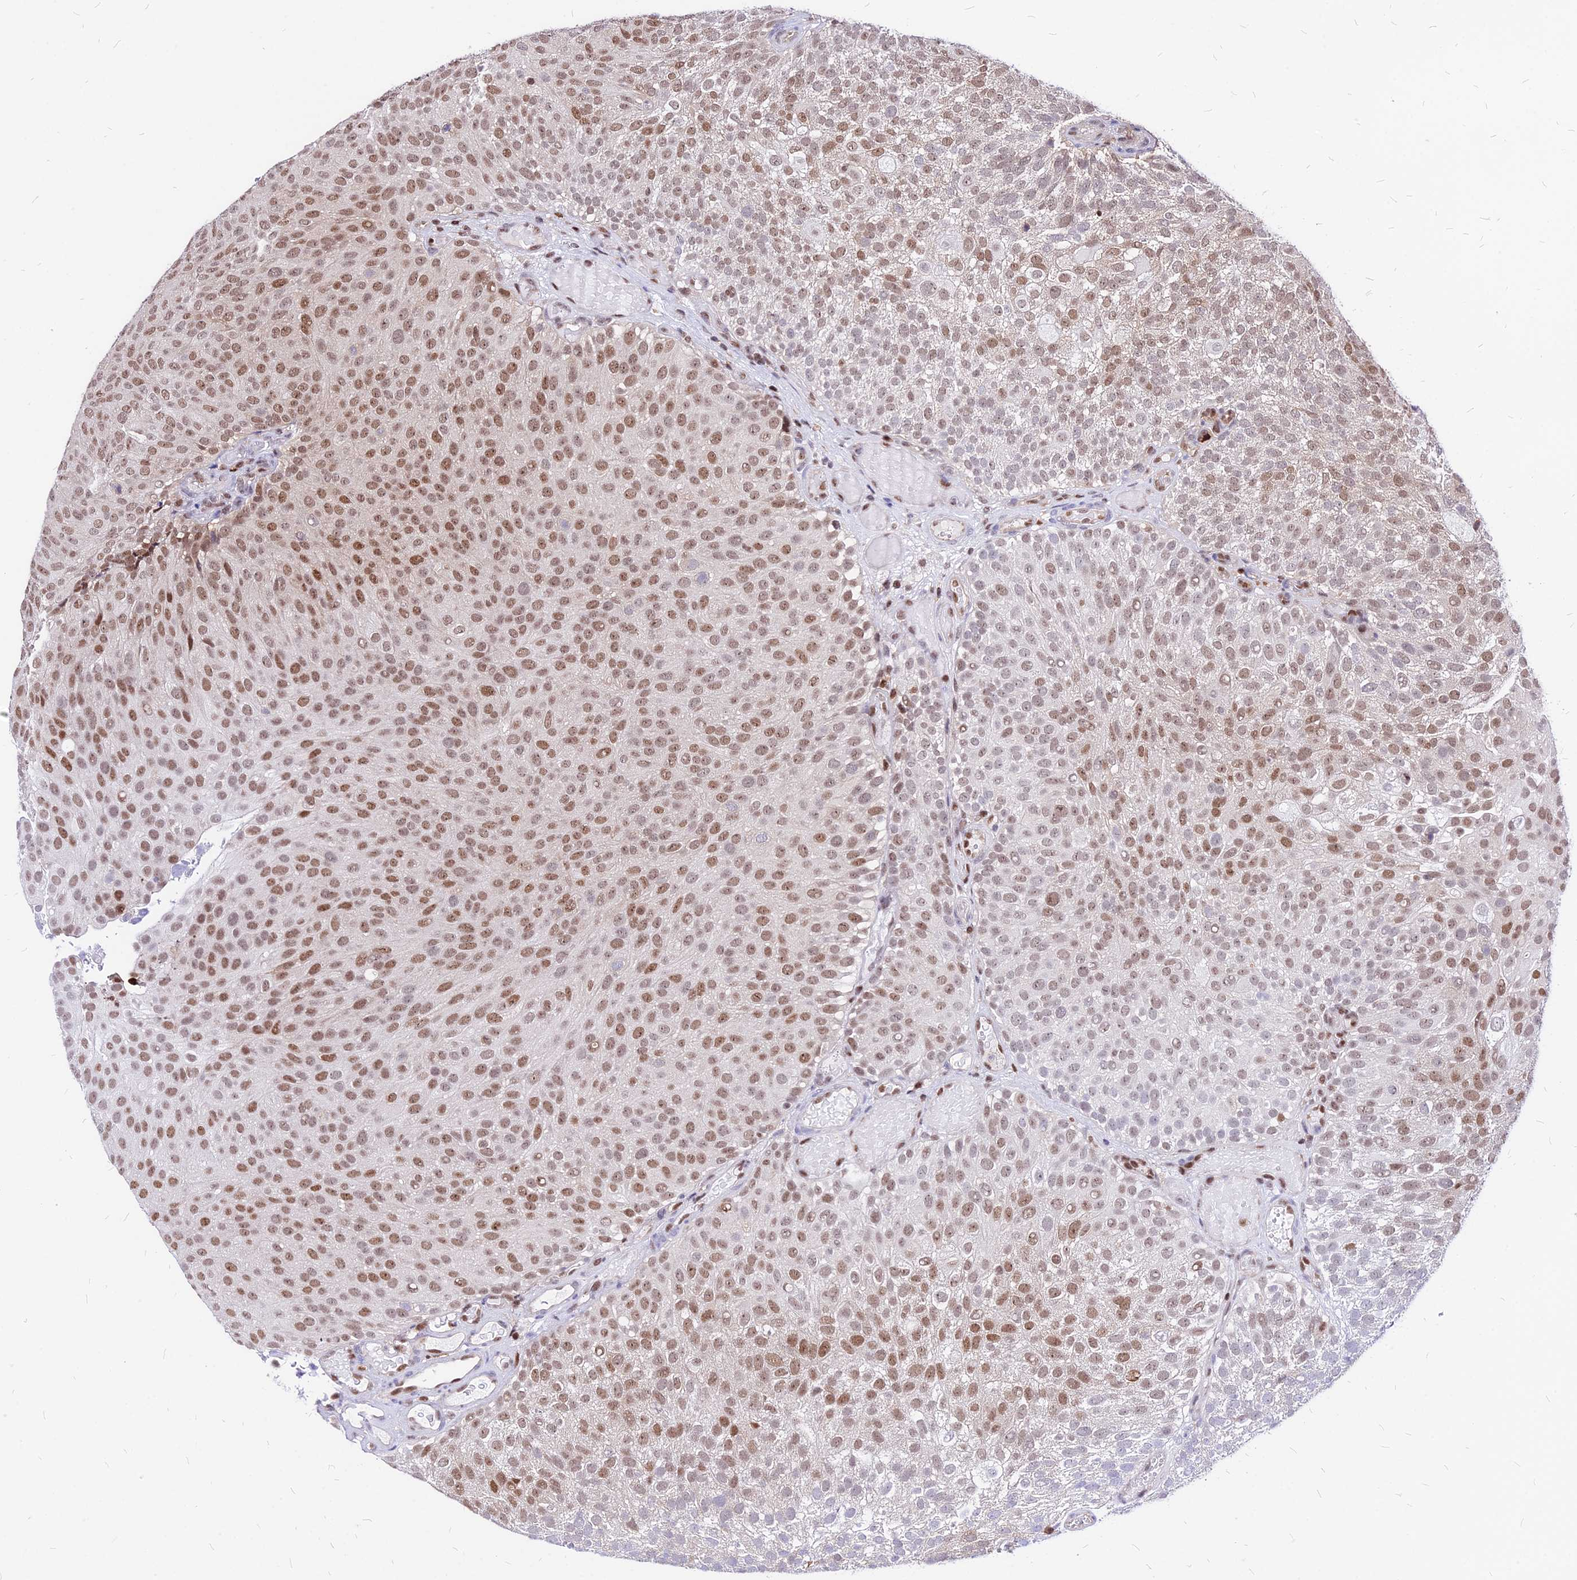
{"staining": {"intensity": "moderate", "quantity": "25%-75%", "location": "nuclear"}, "tissue": "urothelial cancer", "cell_type": "Tumor cells", "image_type": "cancer", "snomed": [{"axis": "morphology", "description": "Urothelial carcinoma, Low grade"}, {"axis": "topography", "description": "Urinary bladder"}], "caption": "Urothelial carcinoma (low-grade) tissue exhibits moderate nuclear staining in about 25%-75% of tumor cells", "gene": "PAXX", "patient": {"sex": "male", "age": 78}}